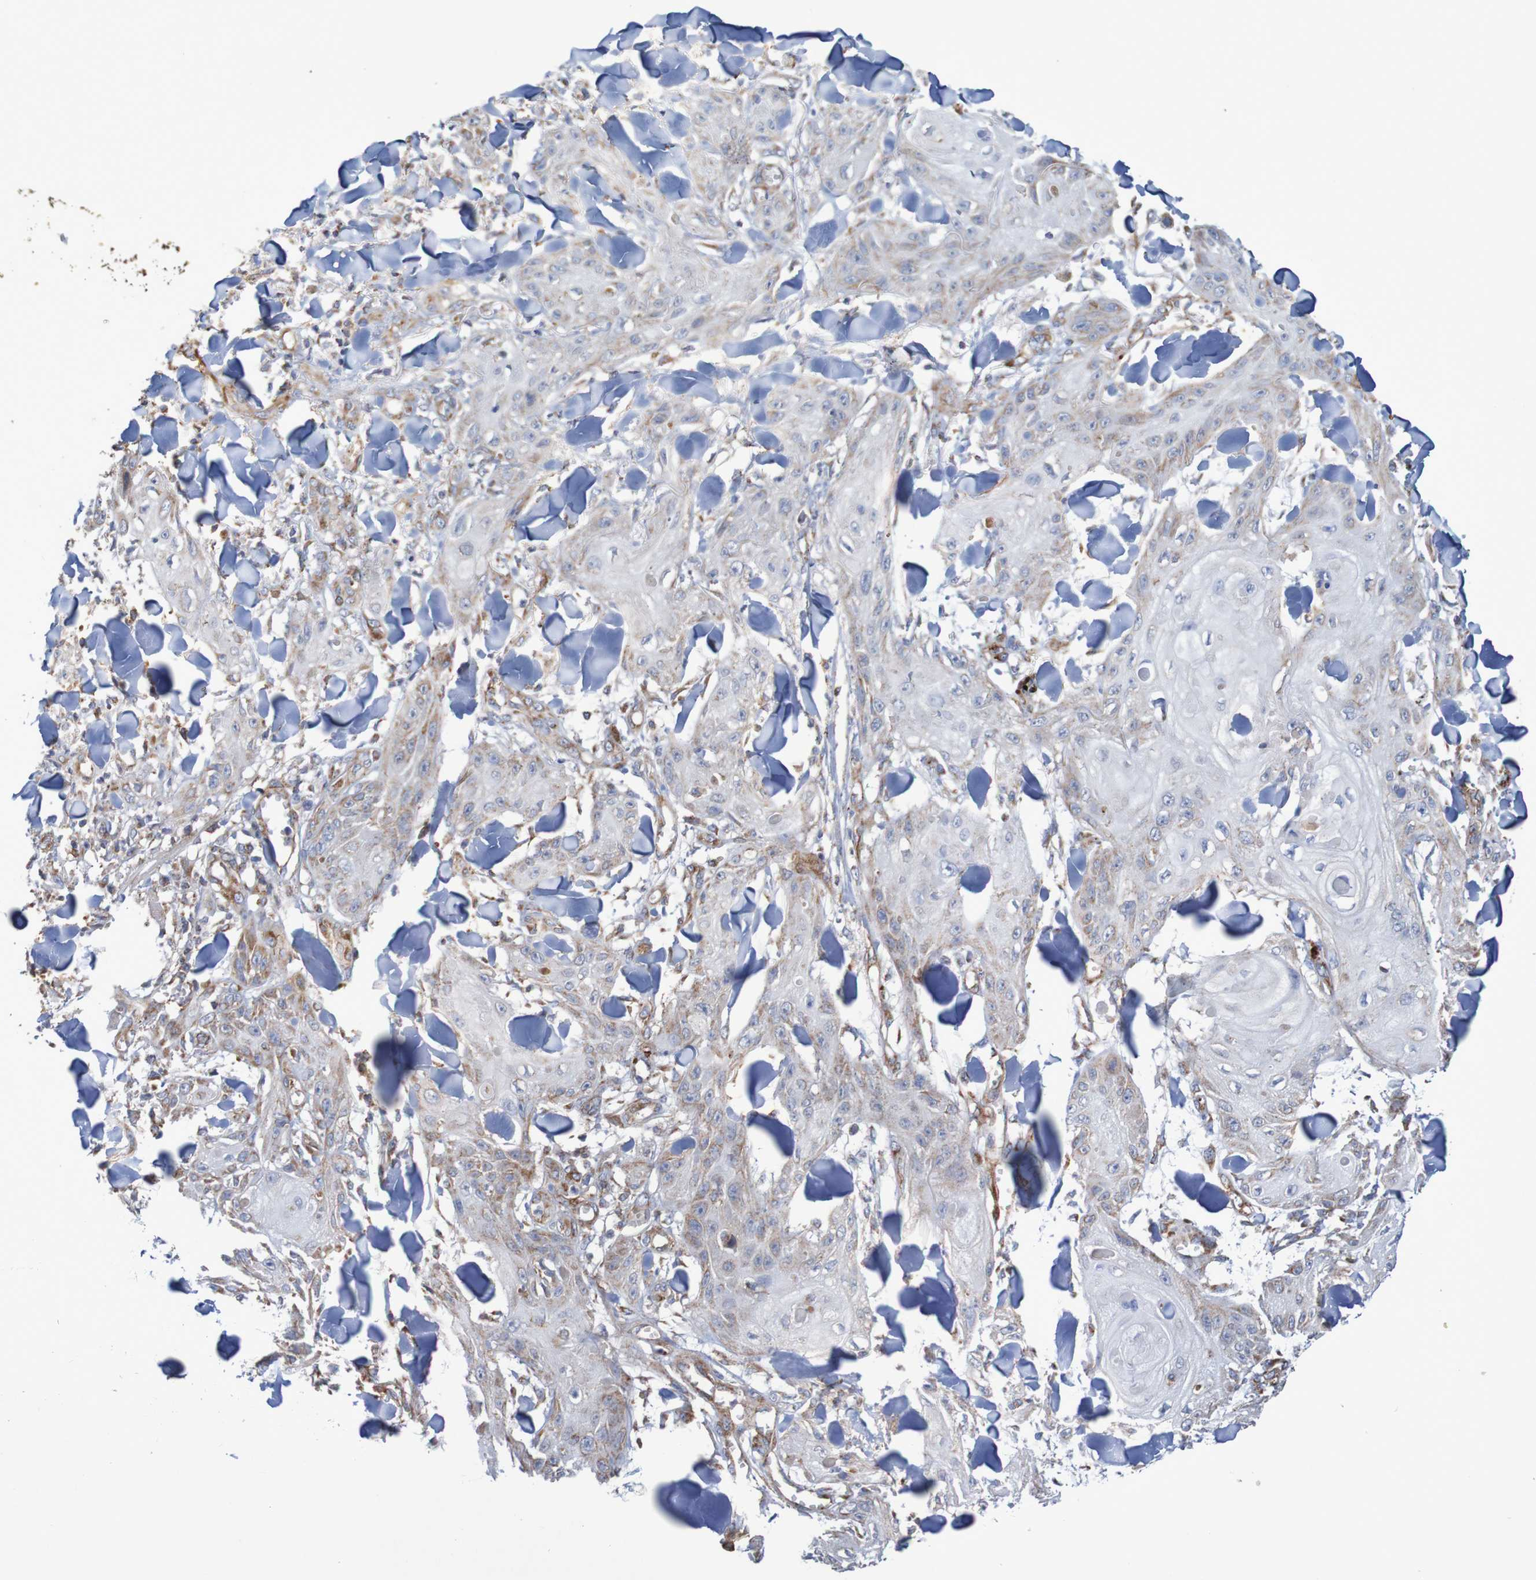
{"staining": {"intensity": "weak", "quantity": "25%-75%", "location": "cytoplasmic/membranous"}, "tissue": "skin cancer", "cell_type": "Tumor cells", "image_type": "cancer", "snomed": [{"axis": "morphology", "description": "Squamous cell carcinoma, NOS"}, {"axis": "topography", "description": "Skin"}], "caption": "This is a photomicrograph of immunohistochemistry staining of squamous cell carcinoma (skin), which shows weak positivity in the cytoplasmic/membranous of tumor cells.", "gene": "MMEL1", "patient": {"sex": "male", "age": 74}}